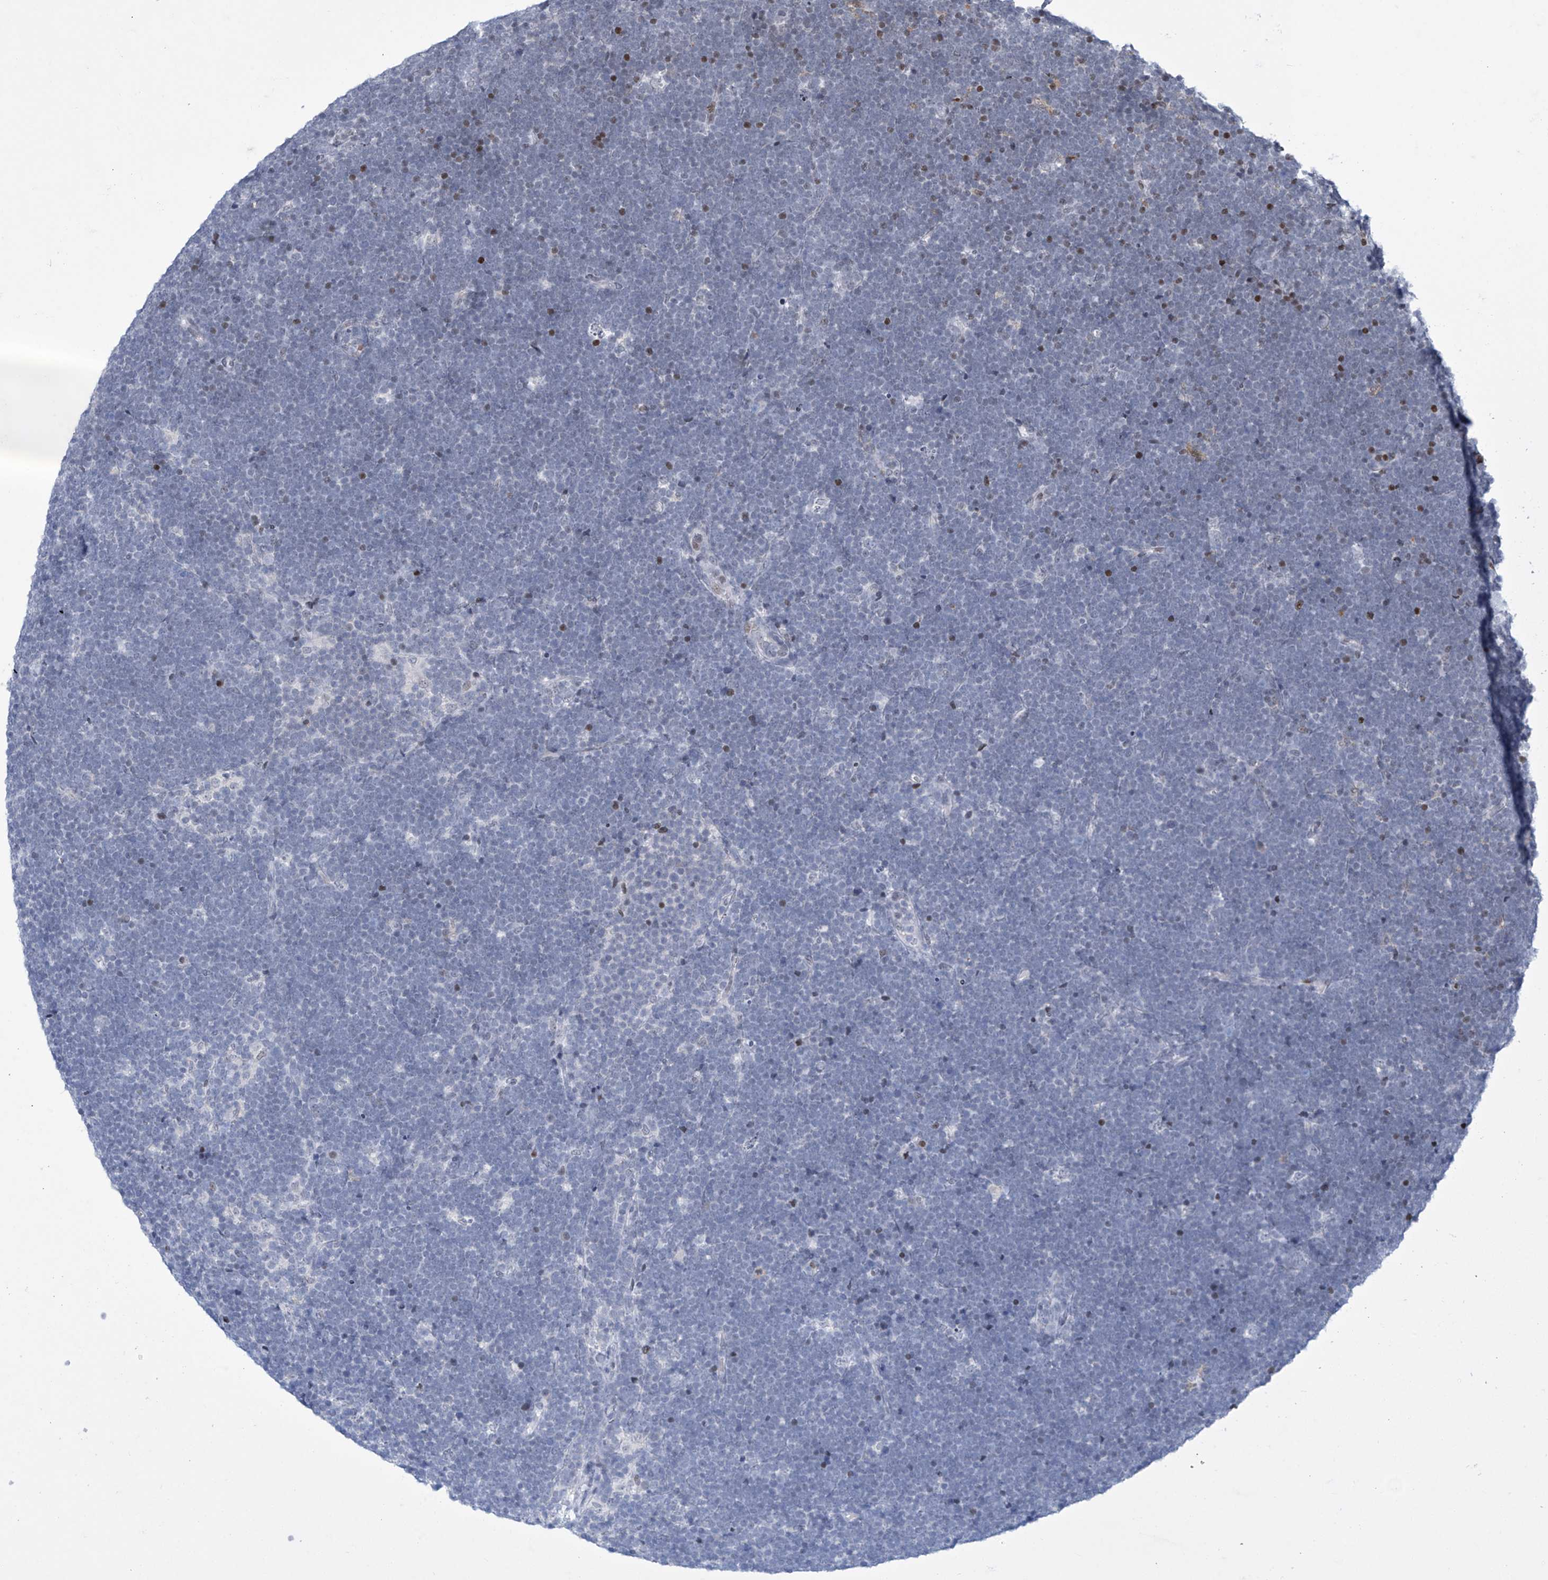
{"staining": {"intensity": "negative", "quantity": "none", "location": "none"}, "tissue": "lymphoma", "cell_type": "Tumor cells", "image_type": "cancer", "snomed": [{"axis": "morphology", "description": "Malignant lymphoma, non-Hodgkin's type, High grade"}, {"axis": "topography", "description": "Lymph node"}], "caption": "There is no significant positivity in tumor cells of malignant lymphoma, non-Hodgkin's type (high-grade).", "gene": "RFX7", "patient": {"sex": "male", "age": 13}}